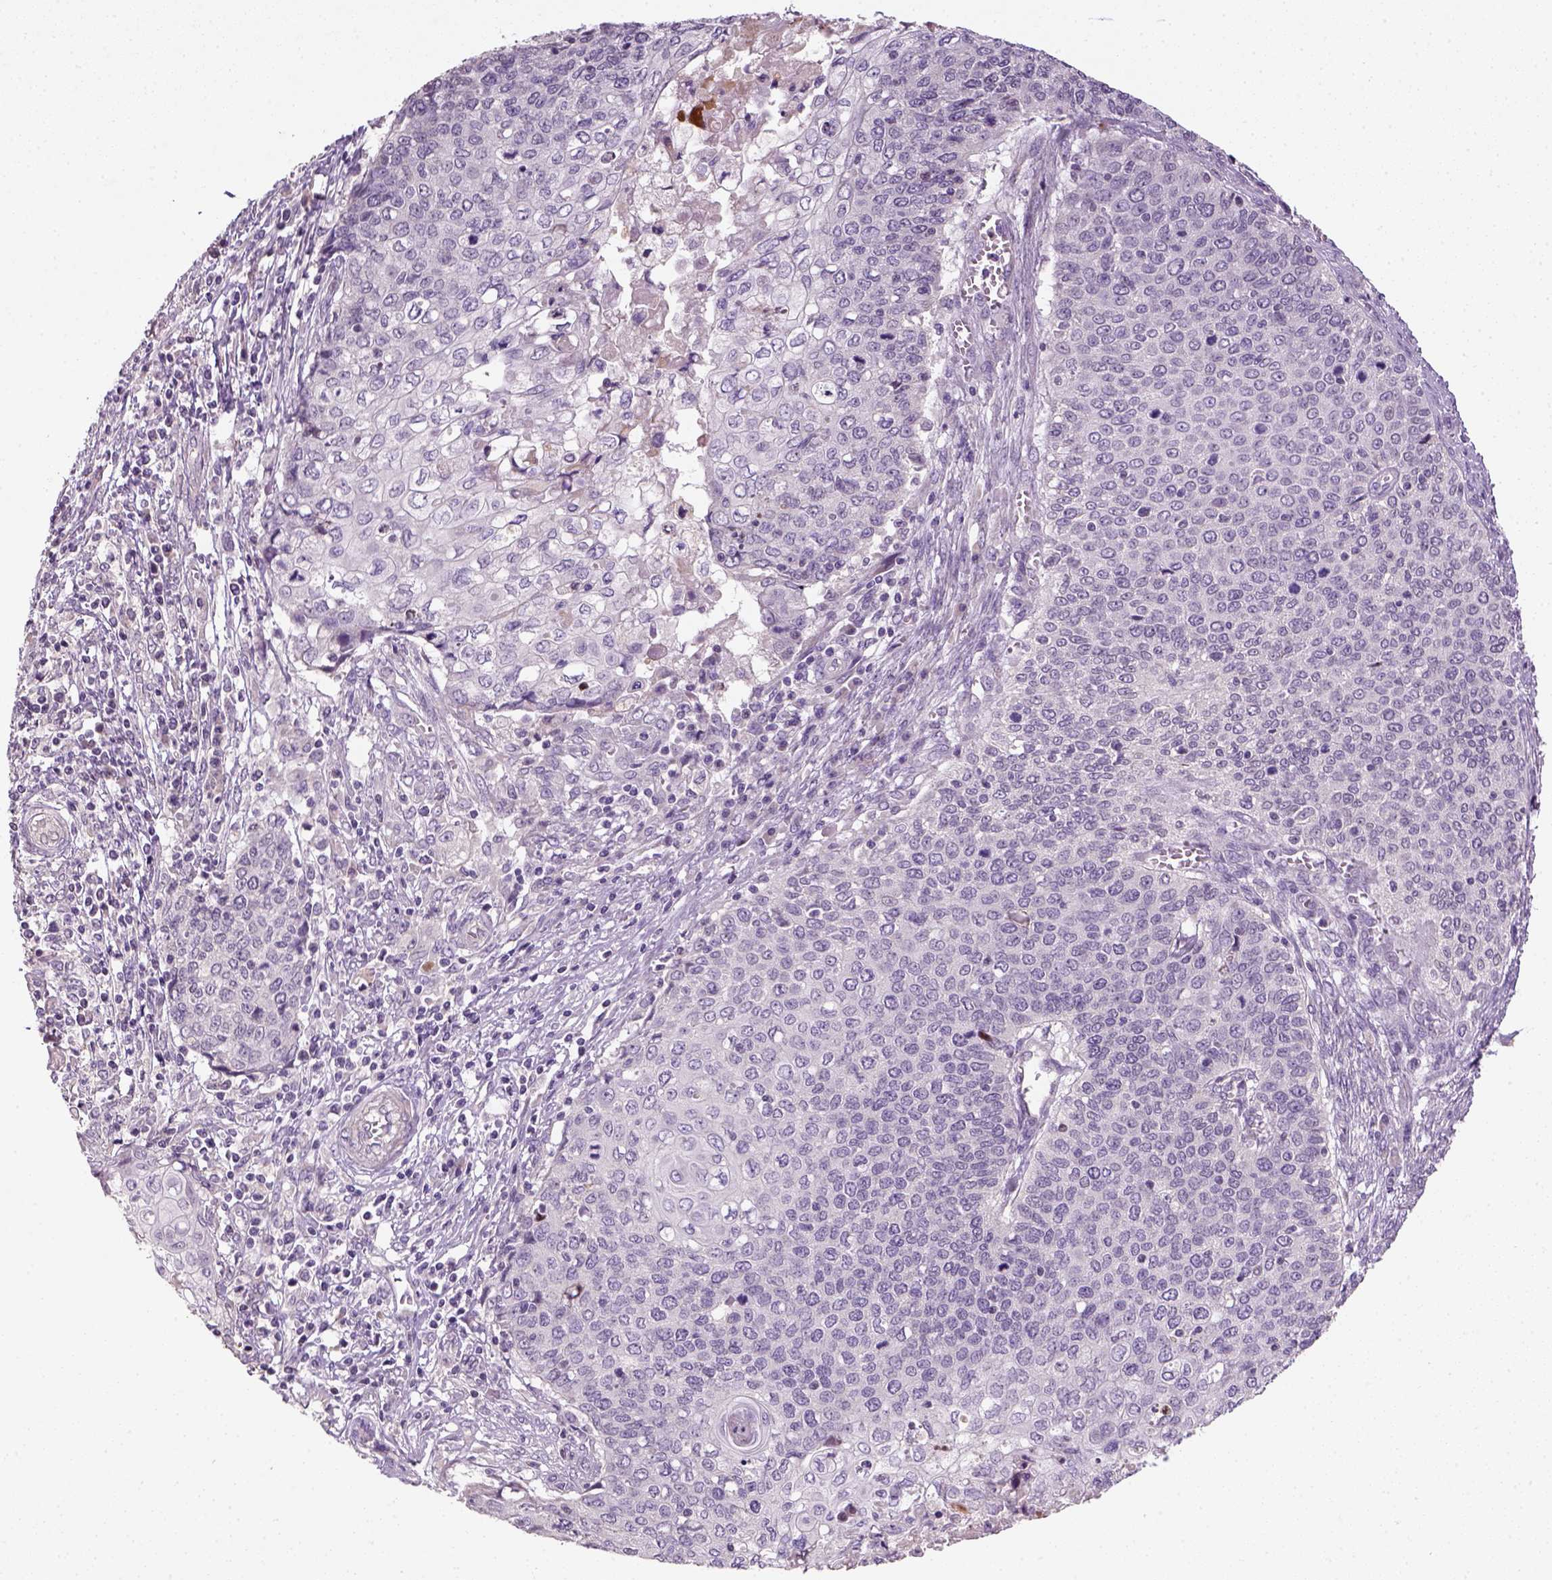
{"staining": {"intensity": "negative", "quantity": "none", "location": "none"}, "tissue": "cervical cancer", "cell_type": "Tumor cells", "image_type": "cancer", "snomed": [{"axis": "morphology", "description": "Squamous cell carcinoma, NOS"}, {"axis": "topography", "description": "Cervix"}], "caption": "Image shows no protein expression in tumor cells of cervical cancer tissue.", "gene": "NUDT6", "patient": {"sex": "female", "age": 39}}